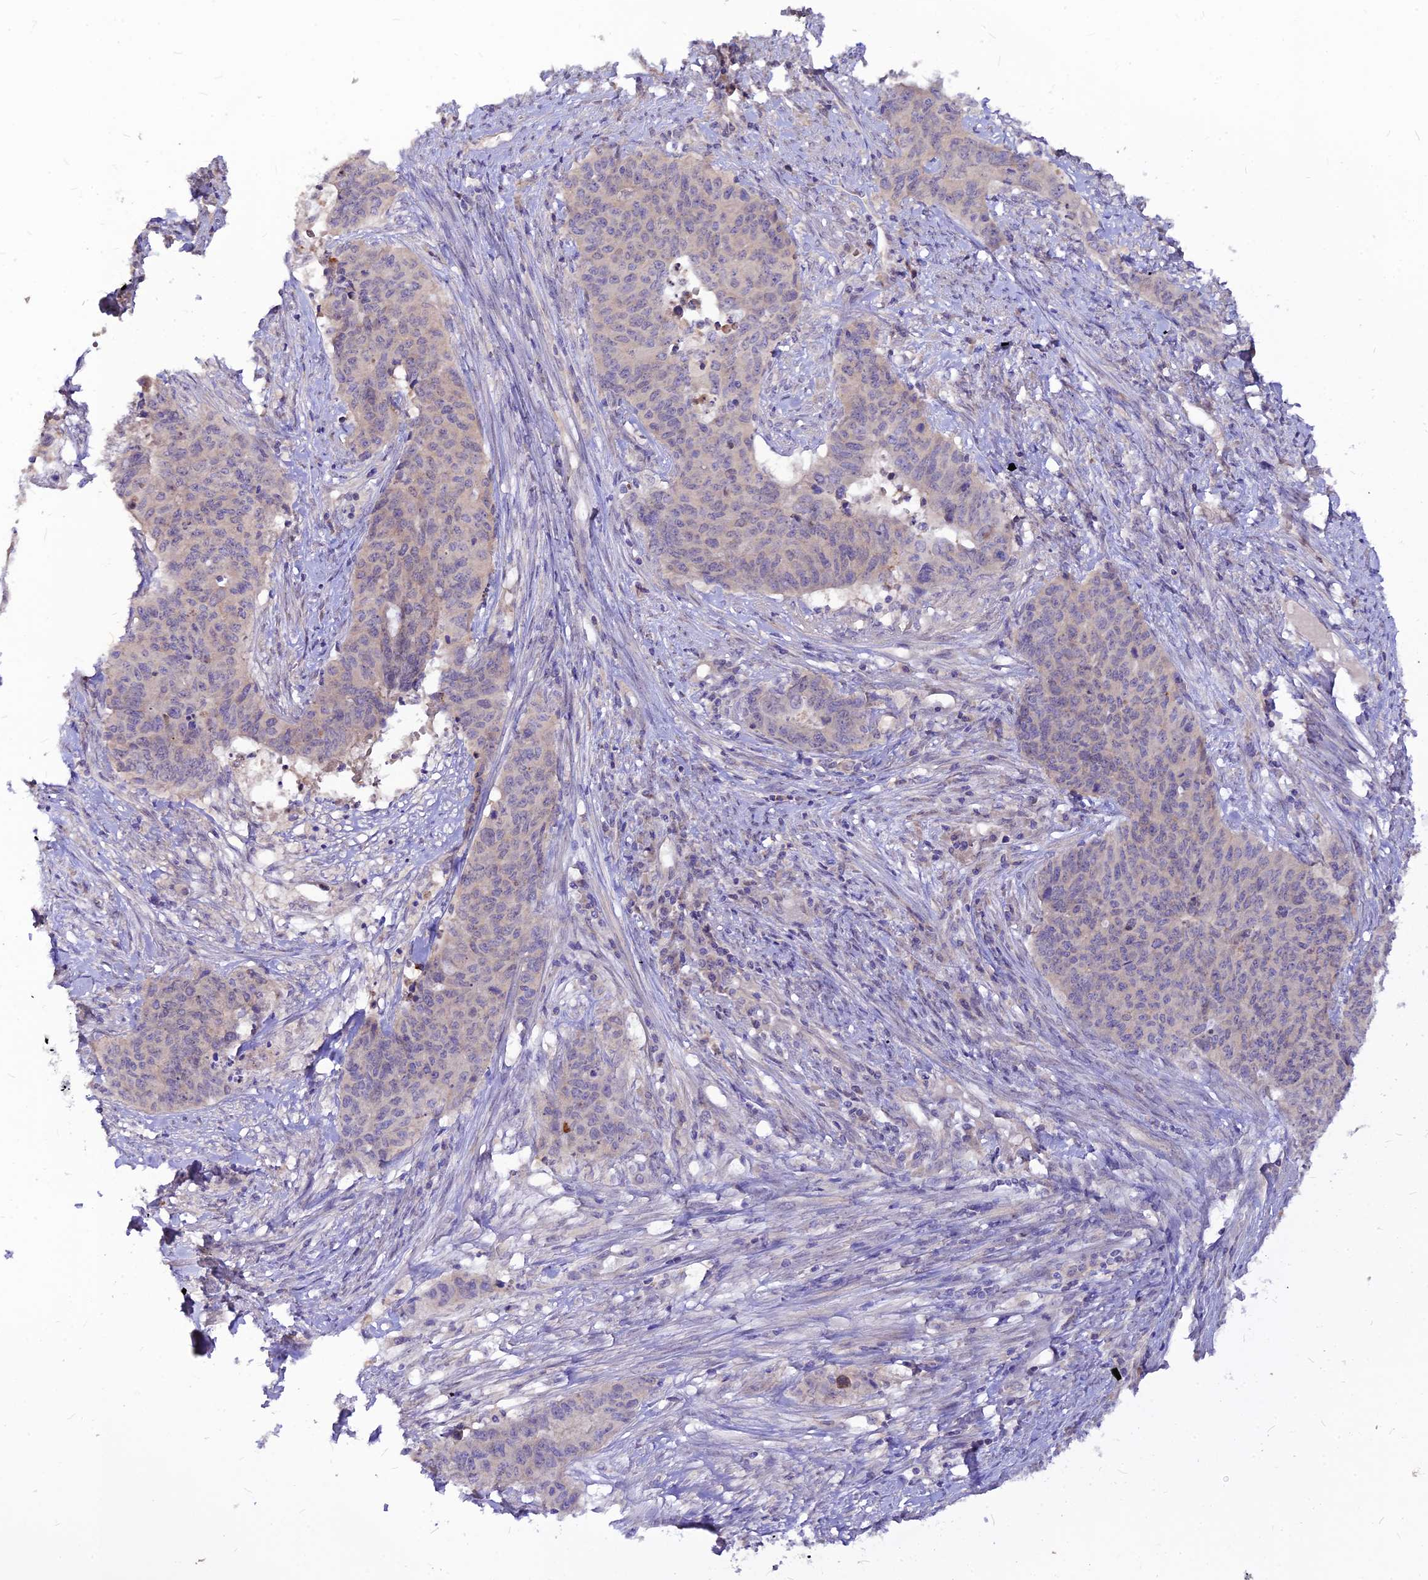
{"staining": {"intensity": "weak", "quantity": "<25%", "location": "cytoplasmic/membranous"}, "tissue": "endometrial cancer", "cell_type": "Tumor cells", "image_type": "cancer", "snomed": [{"axis": "morphology", "description": "Adenocarcinoma, NOS"}, {"axis": "topography", "description": "Endometrium"}], "caption": "Photomicrograph shows no significant protein staining in tumor cells of endometrial cancer (adenocarcinoma). (Stains: DAB IHC with hematoxylin counter stain, Microscopy: brightfield microscopy at high magnification).", "gene": "CZIB", "patient": {"sex": "female", "age": 59}}